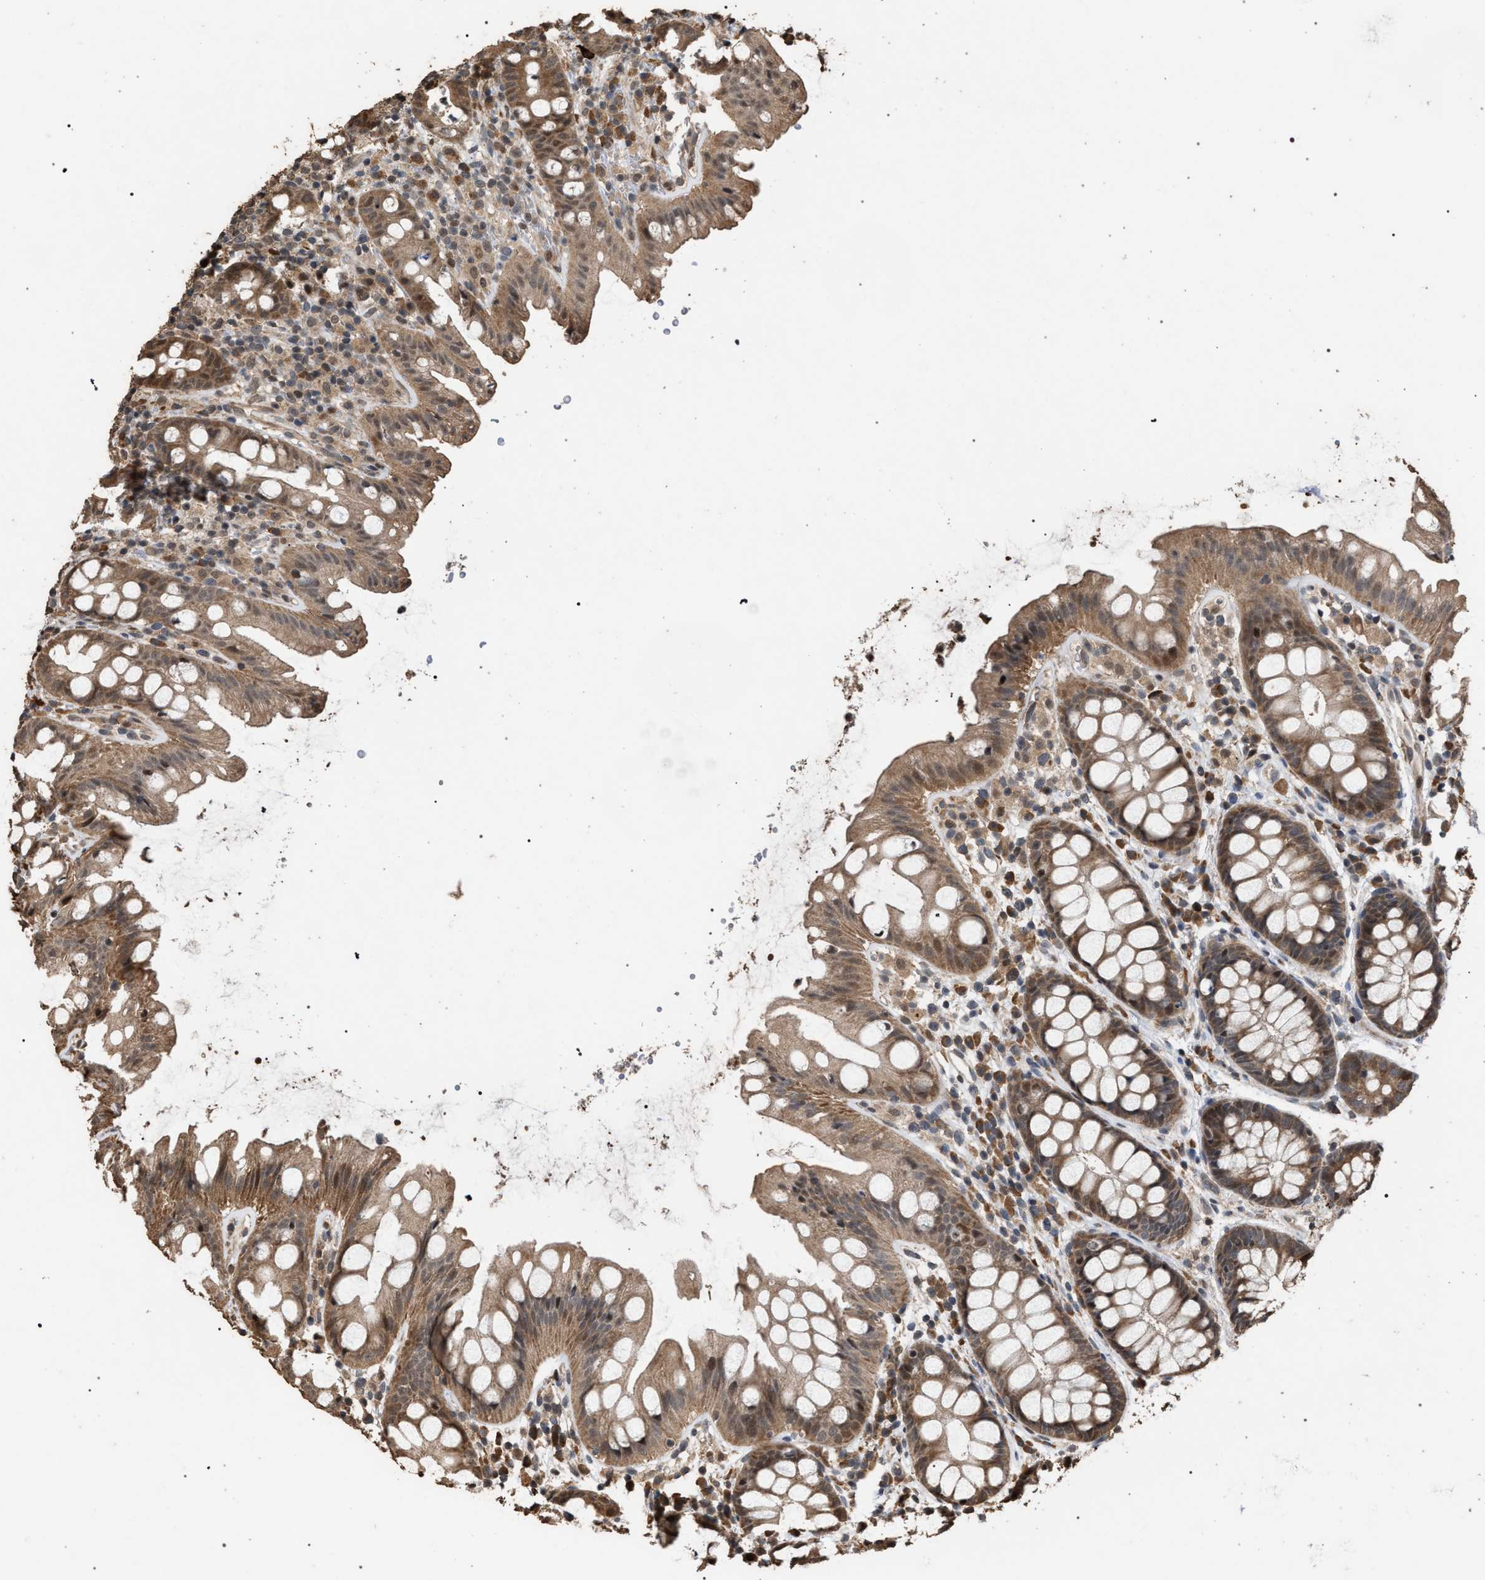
{"staining": {"intensity": "moderate", "quantity": ">75%", "location": "cytoplasmic/membranous"}, "tissue": "rectum", "cell_type": "Glandular cells", "image_type": "normal", "snomed": [{"axis": "morphology", "description": "Normal tissue, NOS"}, {"axis": "topography", "description": "Rectum"}], "caption": "Immunohistochemical staining of benign rectum shows medium levels of moderate cytoplasmic/membranous staining in about >75% of glandular cells.", "gene": "NAA35", "patient": {"sex": "female", "age": 65}}